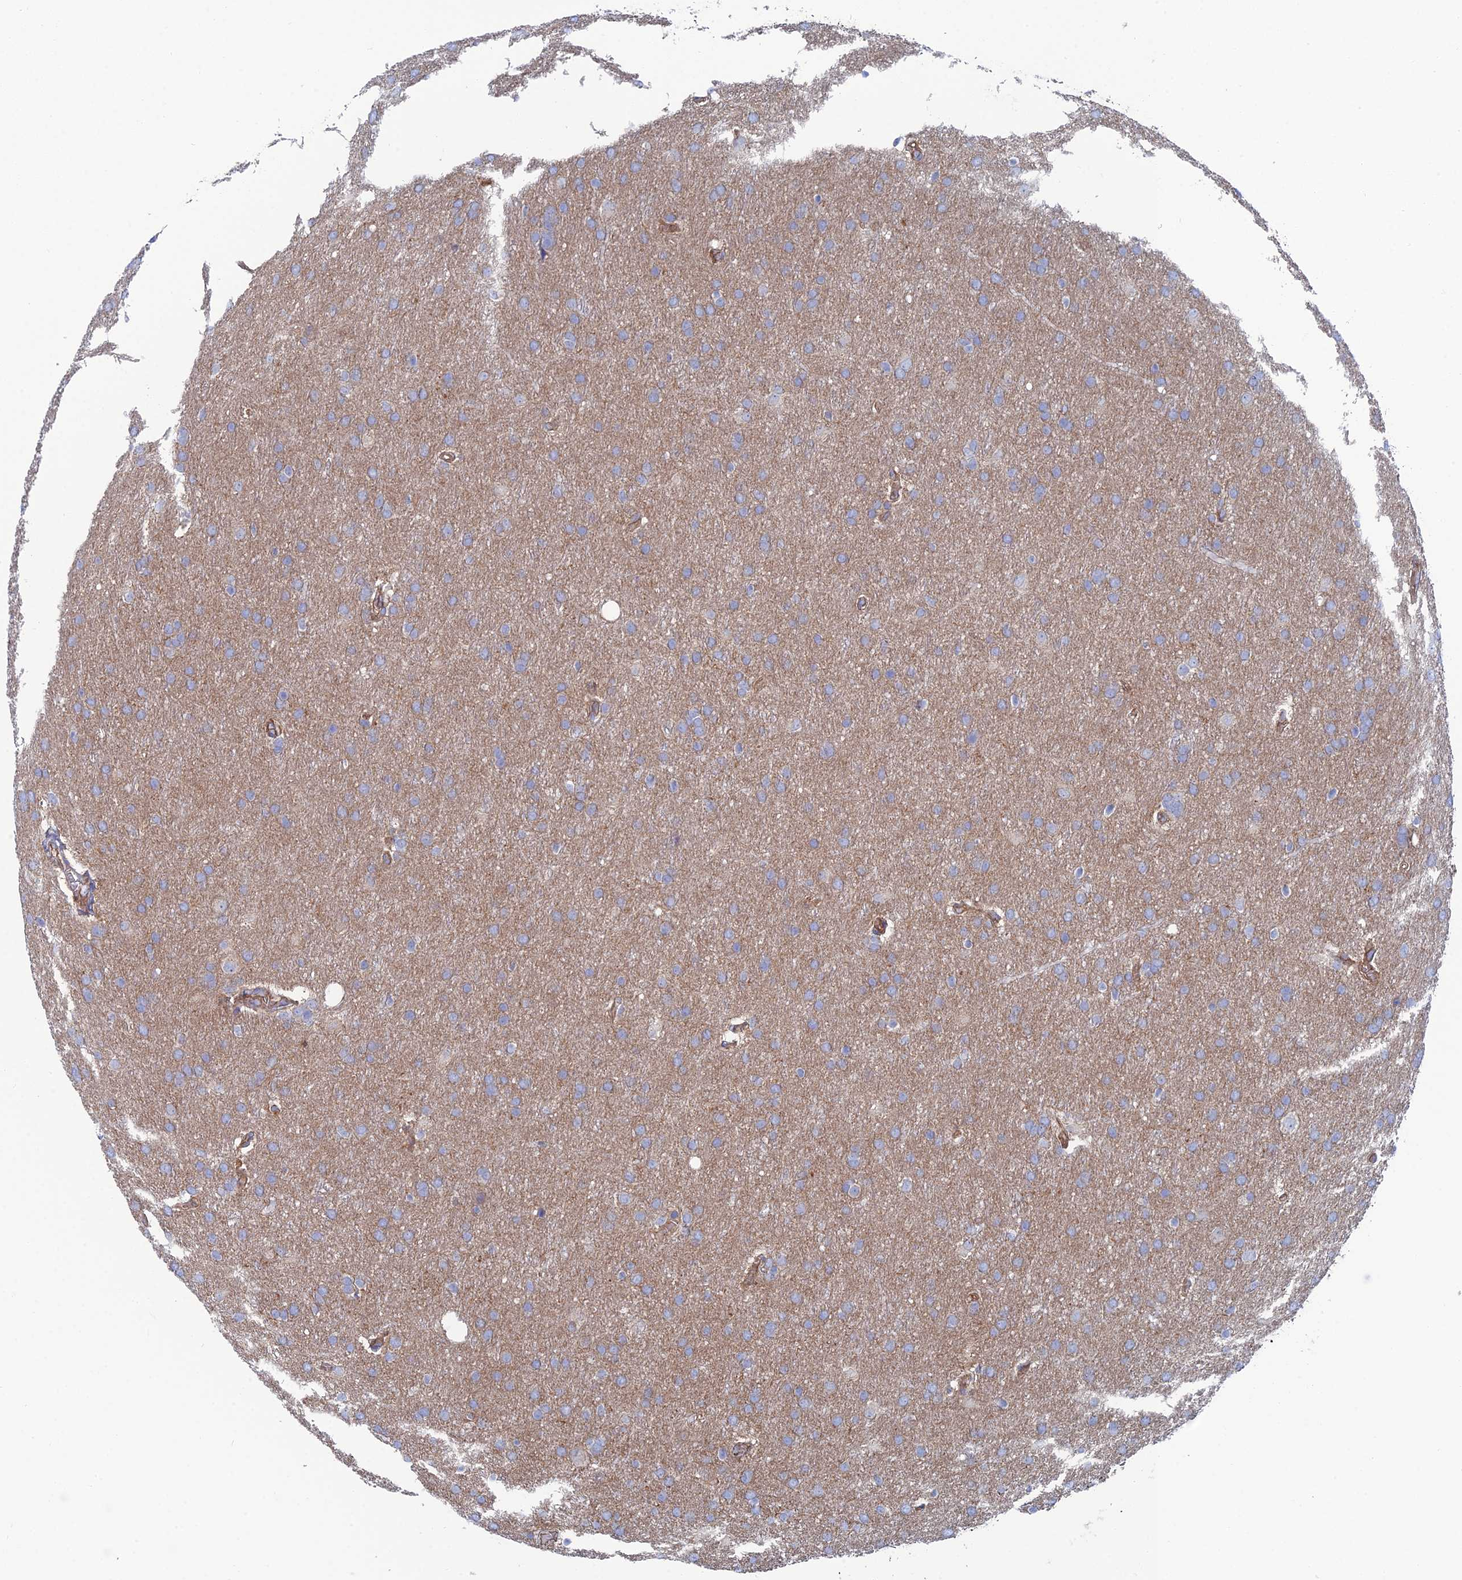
{"staining": {"intensity": "negative", "quantity": "none", "location": "none"}, "tissue": "glioma", "cell_type": "Tumor cells", "image_type": "cancer", "snomed": [{"axis": "morphology", "description": "Glioma, malignant, Low grade"}, {"axis": "topography", "description": "Brain"}], "caption": "Micrograph shows no protein staining in tumor cells of glioma tissue.", "gene": "SNX11", "patient": {"sex": "female", "age": 32}}